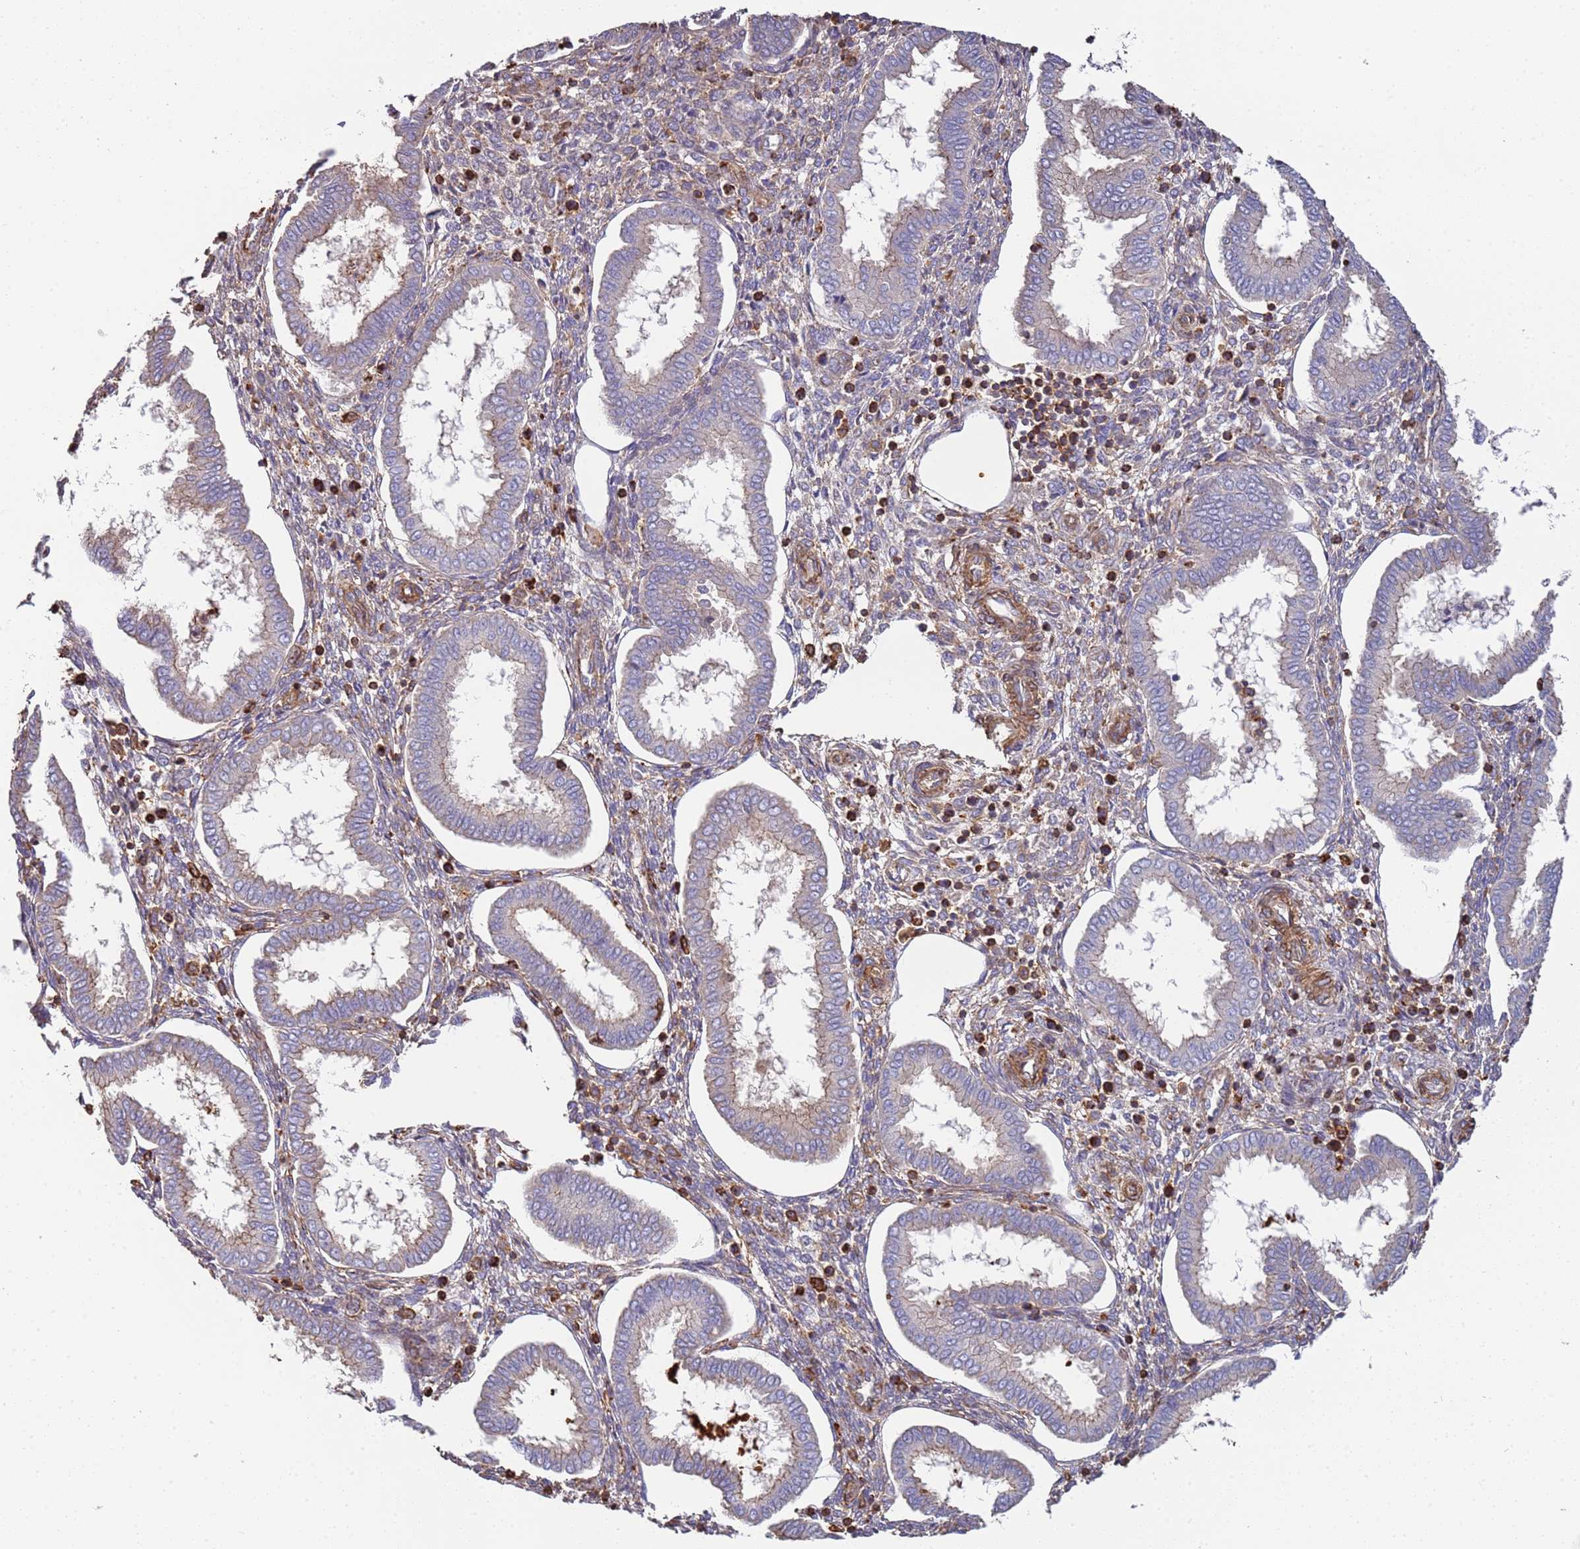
{"staining": {"intensity": "moderate", "quantity": "25%-75%", "location": "cytoplasmic/membranous"}, "tissue": "endometrium", "cell_type": "Cells in endometrial stroma", "image_type": "normal", "snomed": [{"axis": "morphology", "description": "Normal tissue, NOS"}, {"axis": "topography", "description": "Endometrium"}], "caption": "Unremarkable endometrium shows moderate cytoplasmic/membranous staining in approximately 25%-75% of cells in endometrial stroma, visualized by immunohistochemistry. (Brightfield microscopy of DAB IHC at high magnification).", "gene": "CYP2U1", "patient": {"sex": "female", "age": 24}}